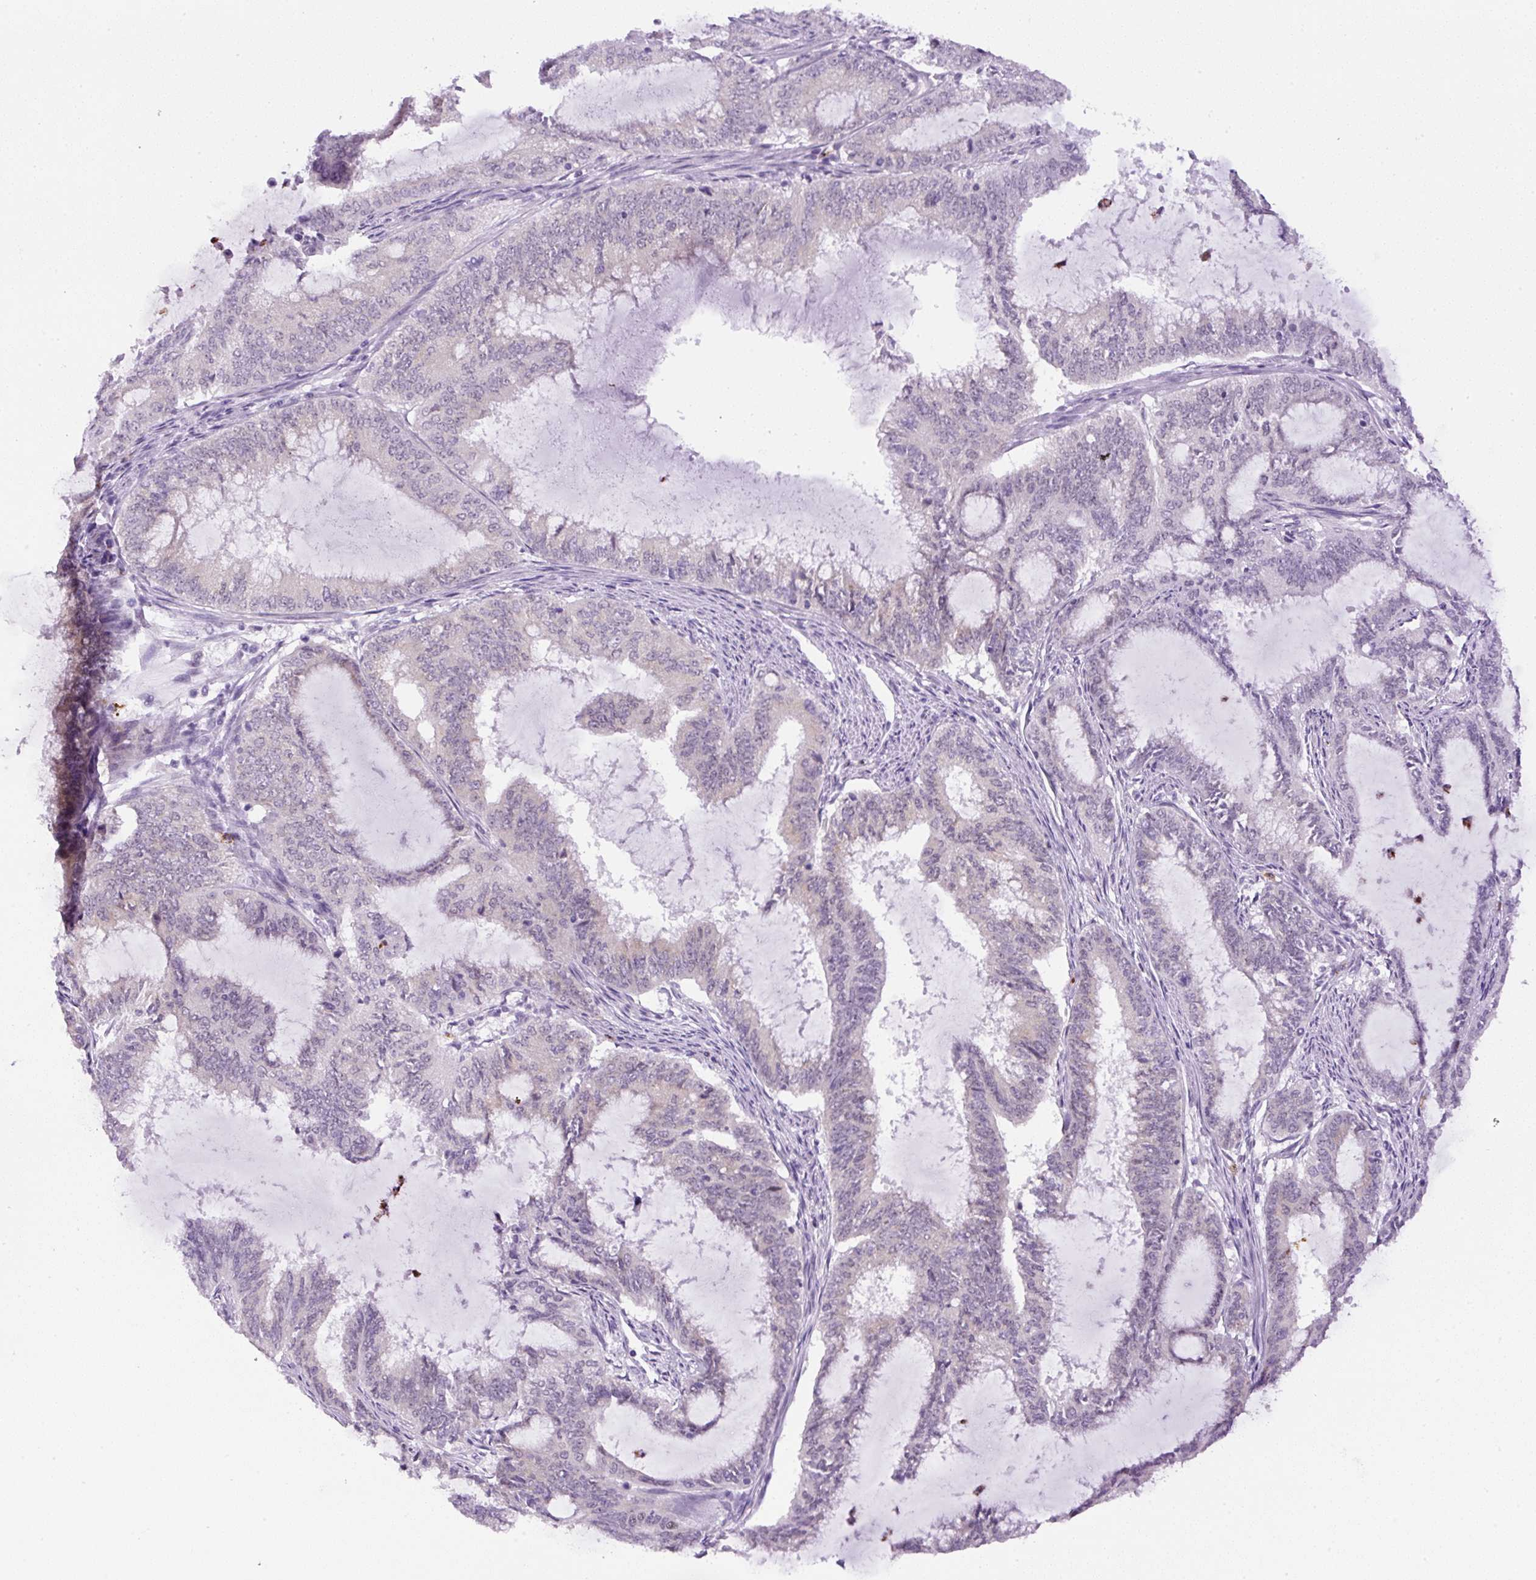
{"staining": {"intensity": "negative", "quantity": "none", "location": "none"}, "tissue": "endometrial cancer", "cell_type": "Tumor cells", "image_type": "cancer", "snomed": [{"axis": "morphology", "description": "Adenocarcinoma, NOS"}, {"axis": "topography", "description": "Endometrium"}], "caption": "Adenocarcinoma (endometrial) was stained to show a protein in brown. There is no significant positivity in tumor cells.", "gene": "RHBDD2", "patient": {"sex": "female", "age": 51}}